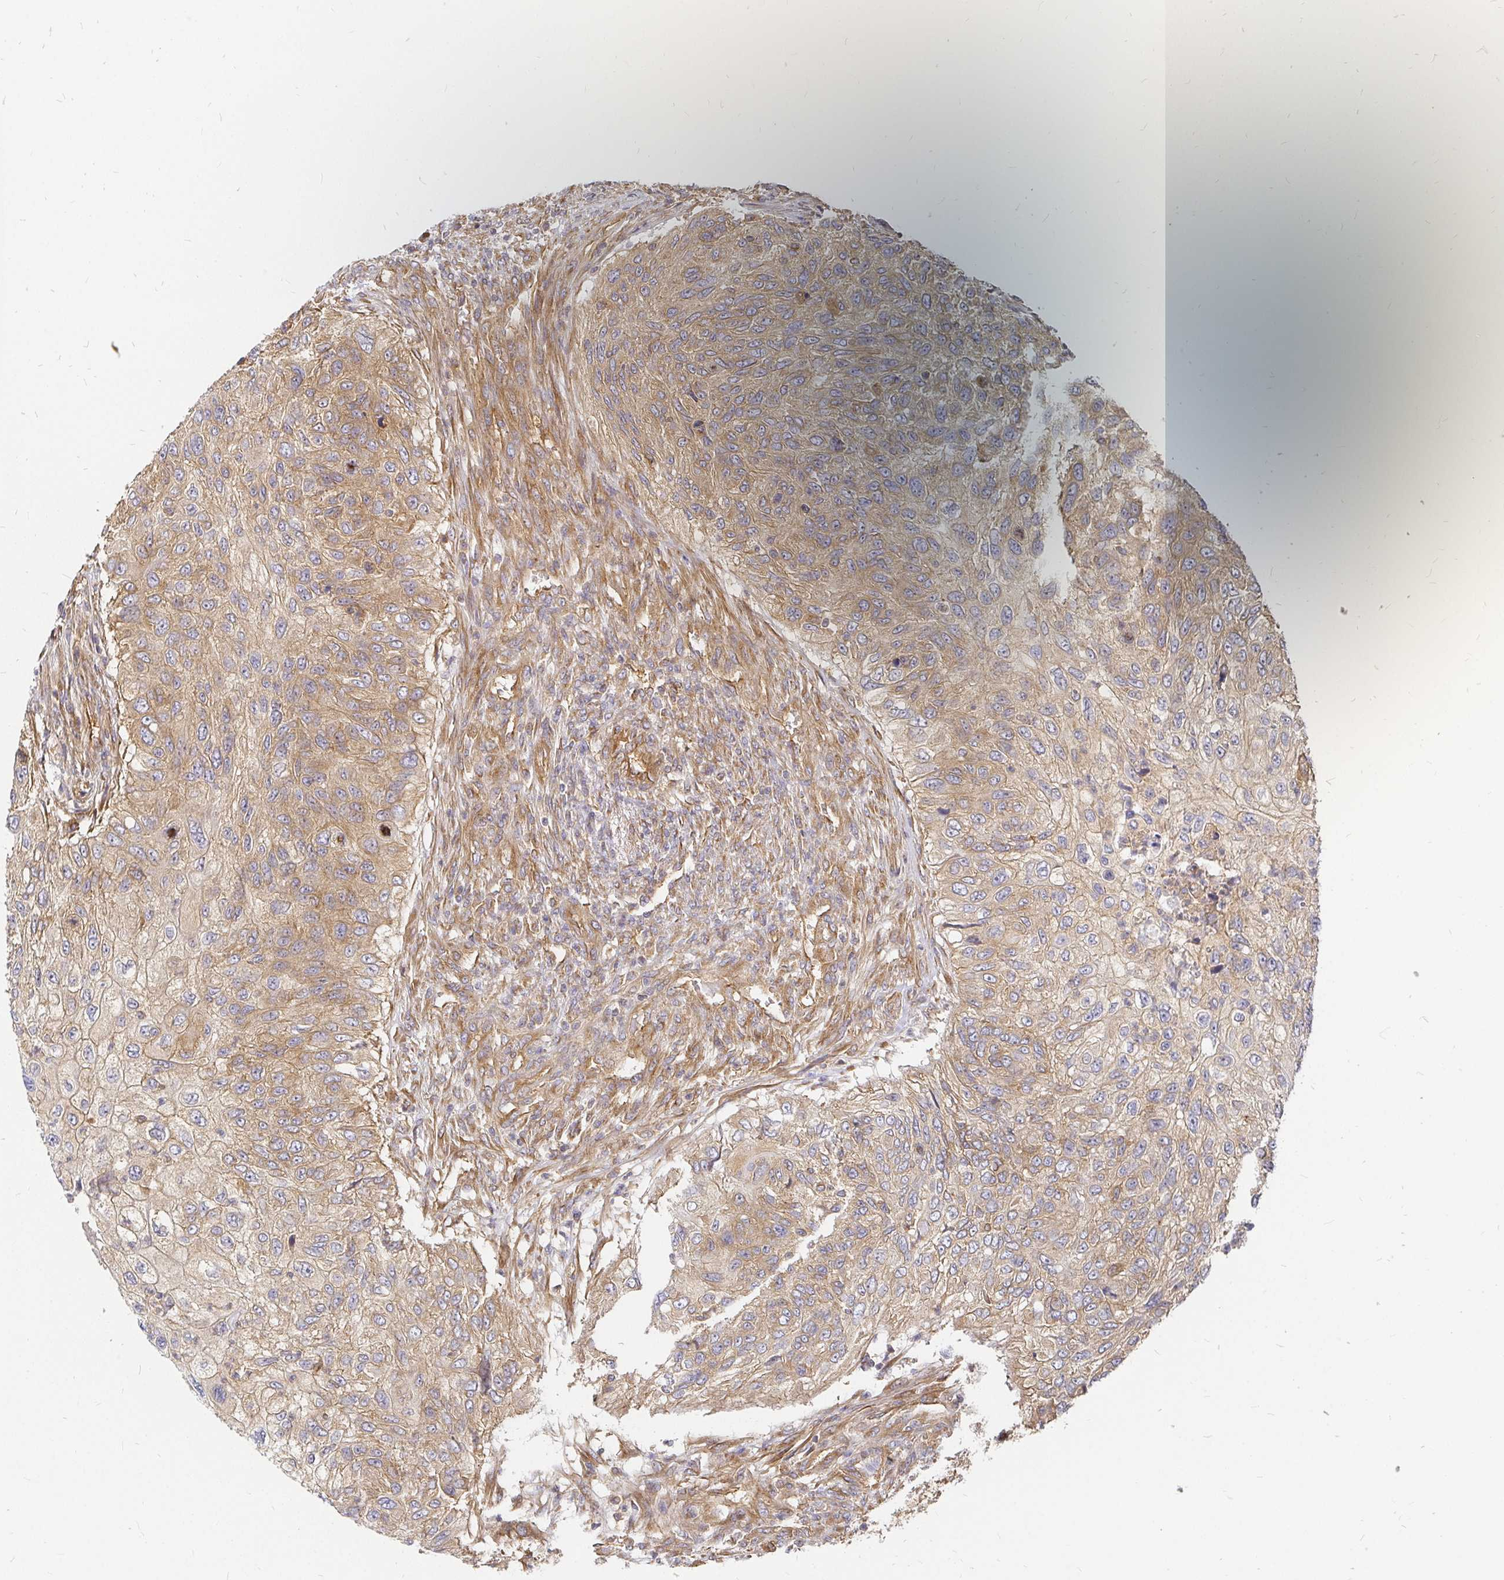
{"staining": {"intensity": "moderate", "quantity": ">75%", "location": "cytoplasmic/membranous"}, "tissue": "urothelial cancer", "cell_type": "Tumor cells", "image_type": "cancer", "snomed": [{"axis": "morphology", "description": "Urothelial carcinoma, High grade"}, {"axis": "topography", "description": "Urinary bladder"}], "caption": "High-magnification brightfield microscopy of urothelial cancer stained with DAB (brown) and counterstained with hematoxylin (blue). tumor cells exhibit moderate cytoplasmic/membranous positivity is seen in about>75% of cells.", "gene": "KIF5B", "patient": {"sex": "female", "age": 60}}